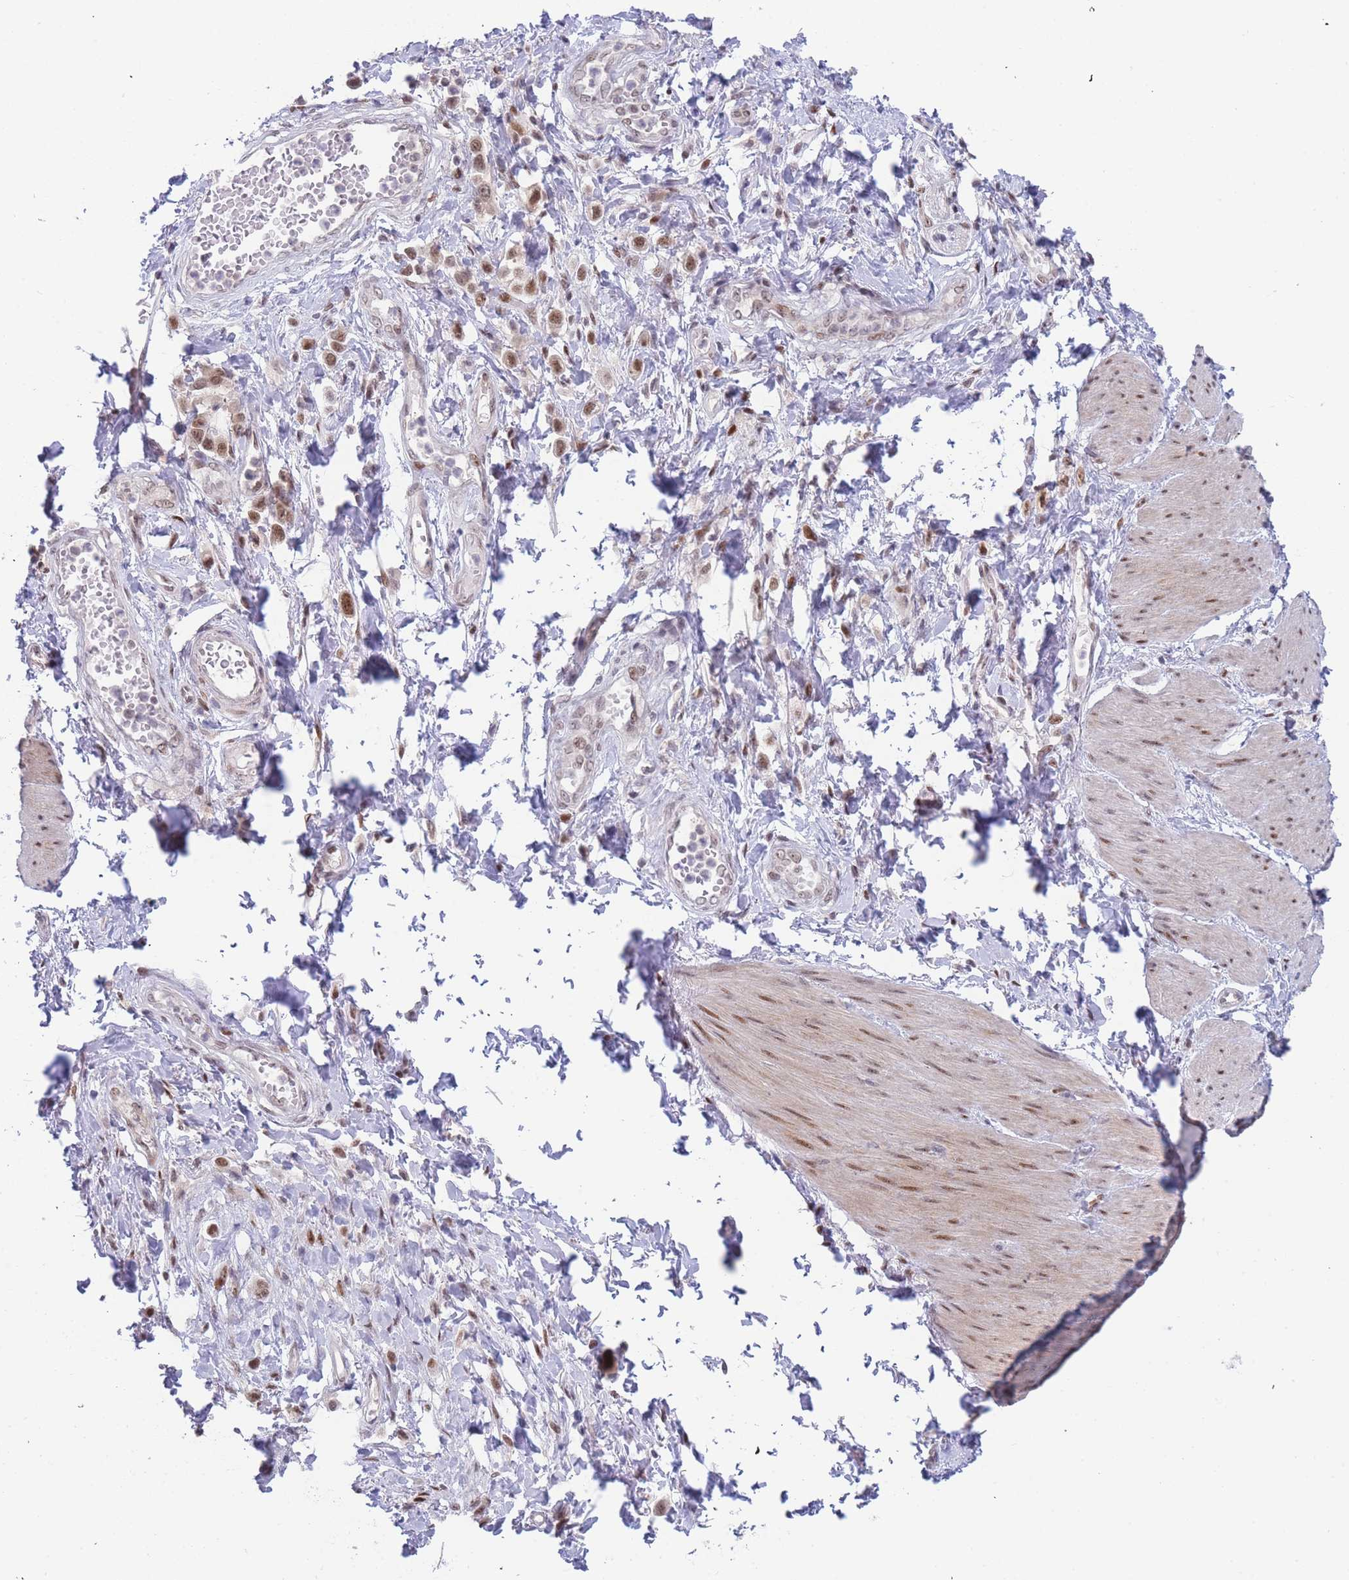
{"staining": {"intensity": "moderate", "quantity": ">75%", "location": "nuclear"}, "tissue": "stomach cancer", "cell_type": "Tumor cells", "image_type": "cancer", "snomed": [{"axis": "morphology", "description": "Adenocarcinoma, NOS"}, {"axis": "topography", "description": "Stomach"}], "caption": "This photomicrograph shows stomach adenocarcinoma stained with immunohistochemistry (IHC) to label a protein in brown. The nuclear of tumor cells show moderate positivity for the protein. Nuclei are counter-stained blue.", "gene": "DEAF1", "patient": {"sex": "female", "age": 65}}